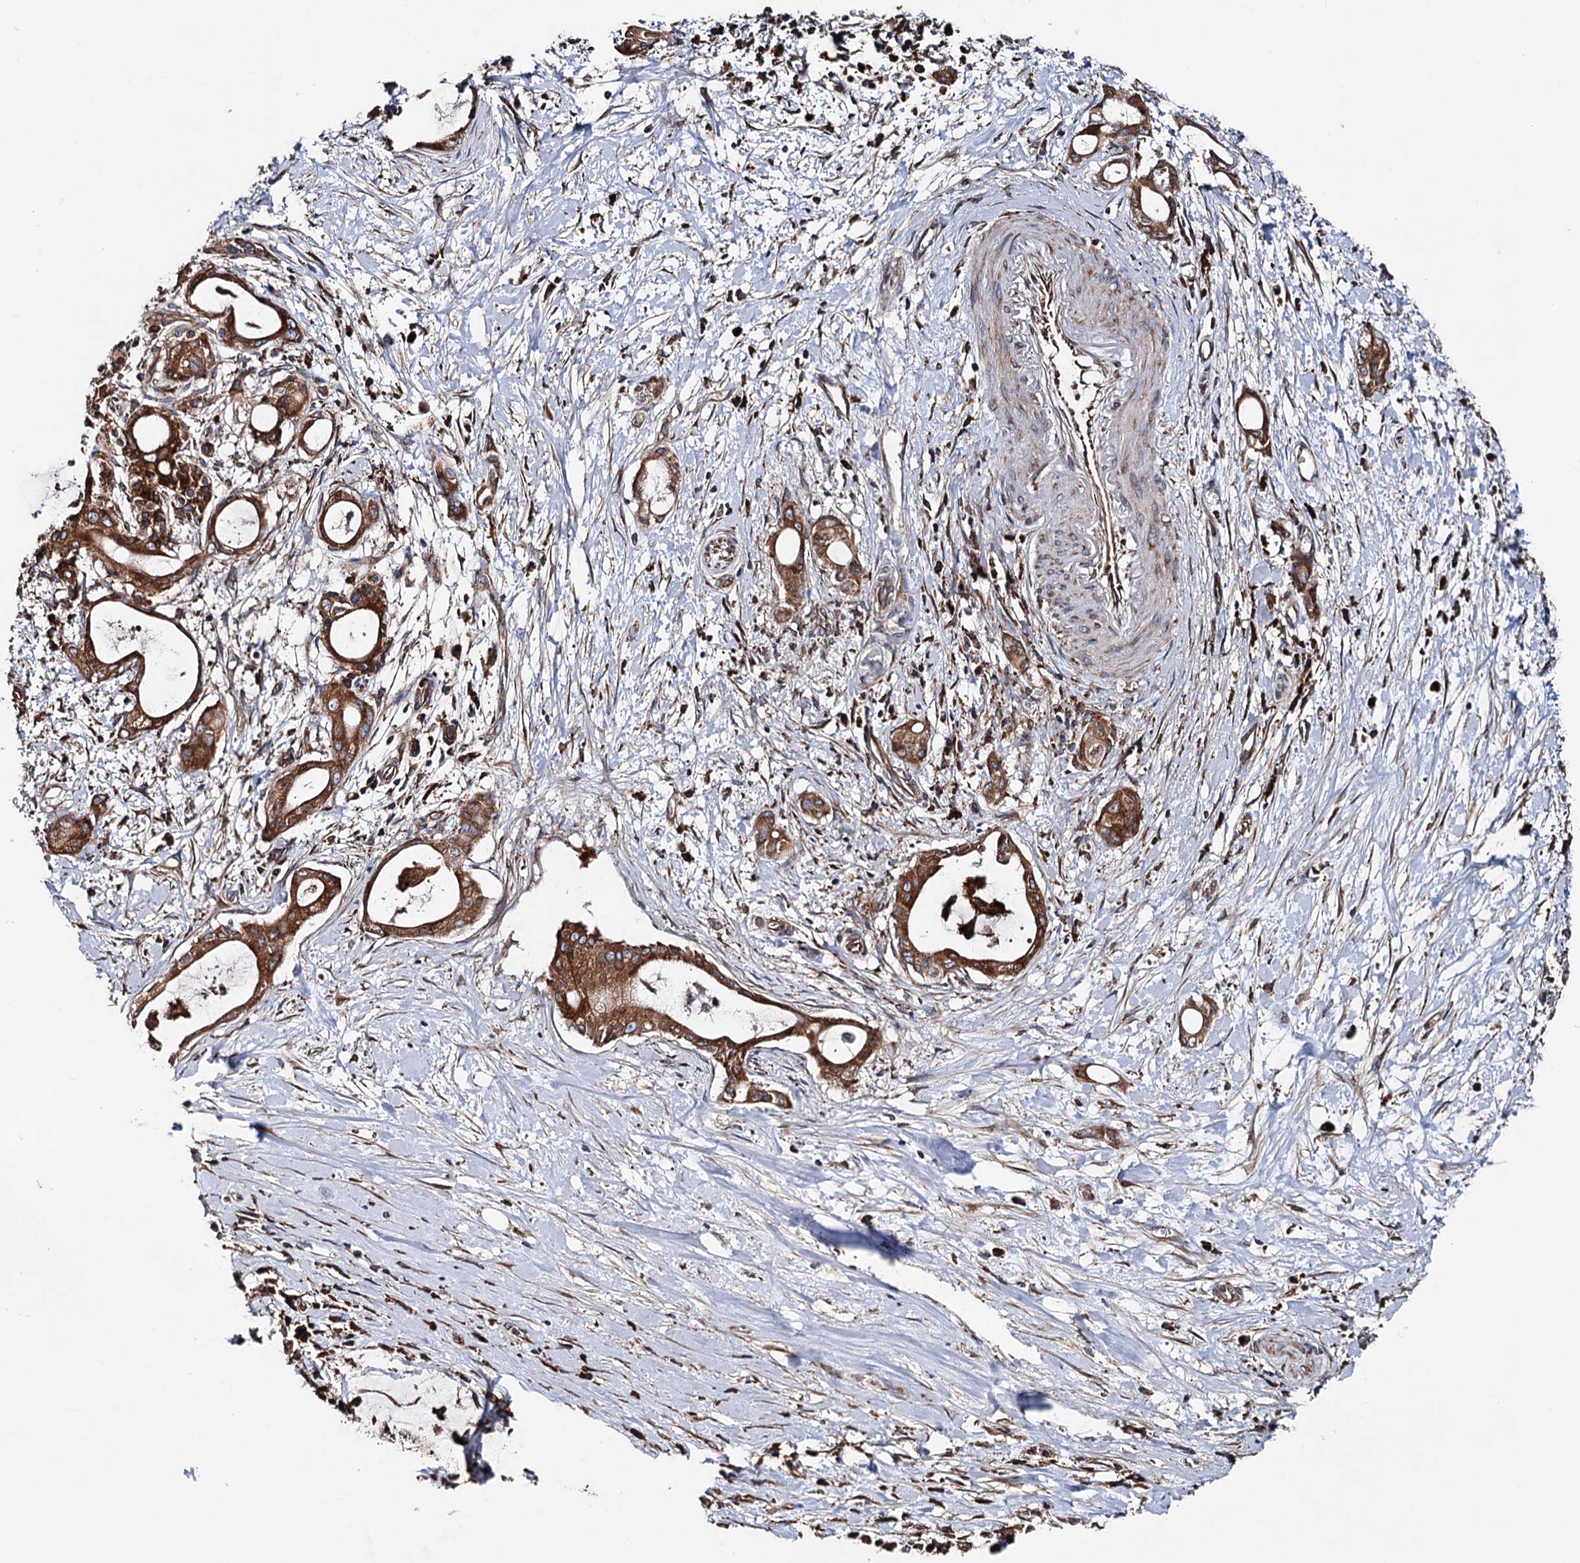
{"staining": {"intensity": "strong", "quantity": ">75%", "location": "cytoplasmic/membranous"}, "tissue": "pancreatic cancer", "cell_type": "Tumor cells", "image_type": "cancer", "snomed": [{"axis": "morphology", "description": "Adenocarcinoma, NOS"}, {"axis": "topography", "description": "Pancreas"}], "caption": "The micrograph displays a brown stain indicating the presence of a protein in the cytoplasmic/membranous of tumor cells in adenocarcinoma (pancreatic).", "gene": "ERP29", "patient": {"sex": "male", "age": 72}}